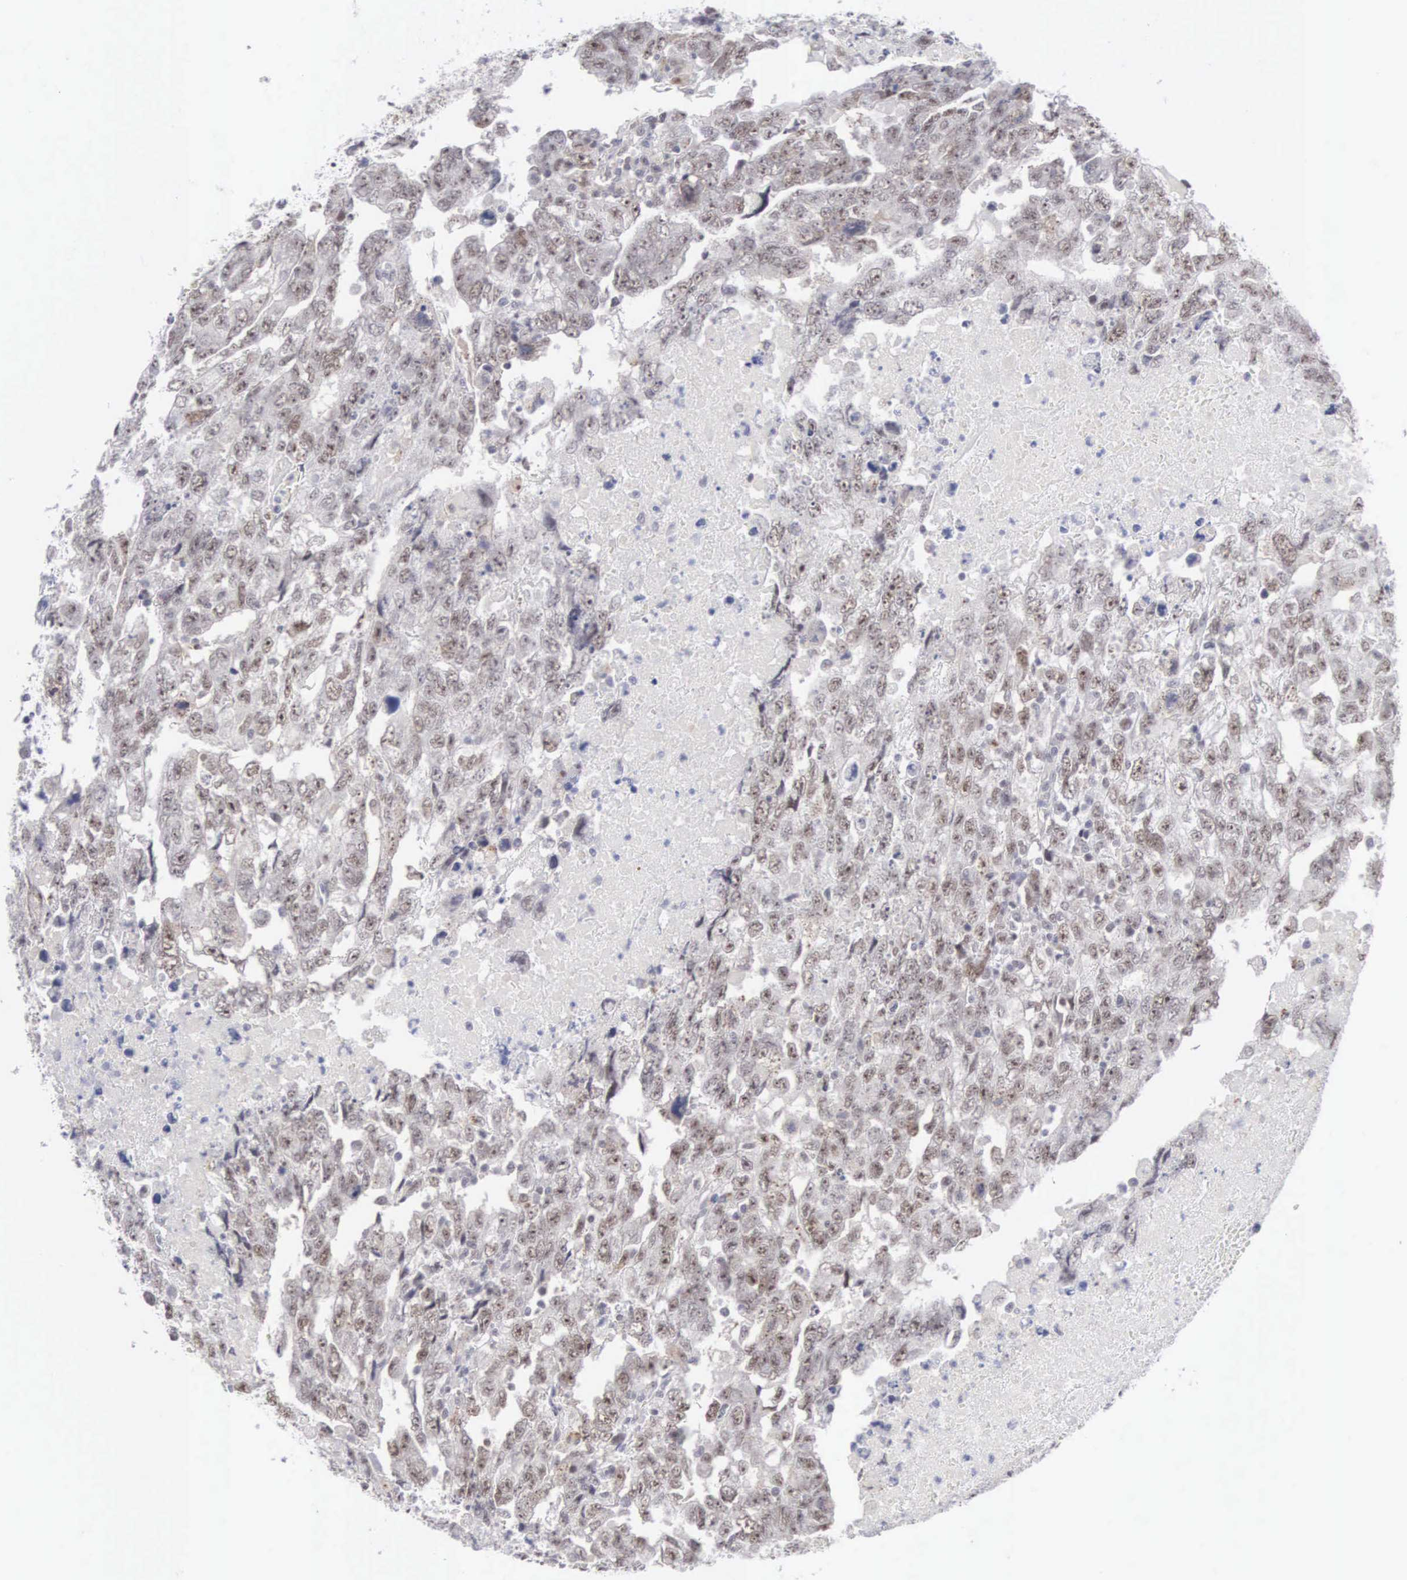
{"staining": {"intensity": "moderate", "quantity": "25%-75%", "location": "nuclear"}, "tissue": "testis cancer", "cell_type": "Tumor cells", "image_type": "cancer", "snomed": [{"axis": "morphology", "description": "Carcinoma, Embryonal, NOS"}, {"axis": "topography", "description": "Testis"}], "caption": "Protein expression analysis of embryonal carcinoma (testis) demonstrates moderate nuclear staining in approximately 25%-75% of tumor cells. Nuclei are stained in blue.", "gene": "MNAT1", "patient": {"sex": "male", "age": 36}}